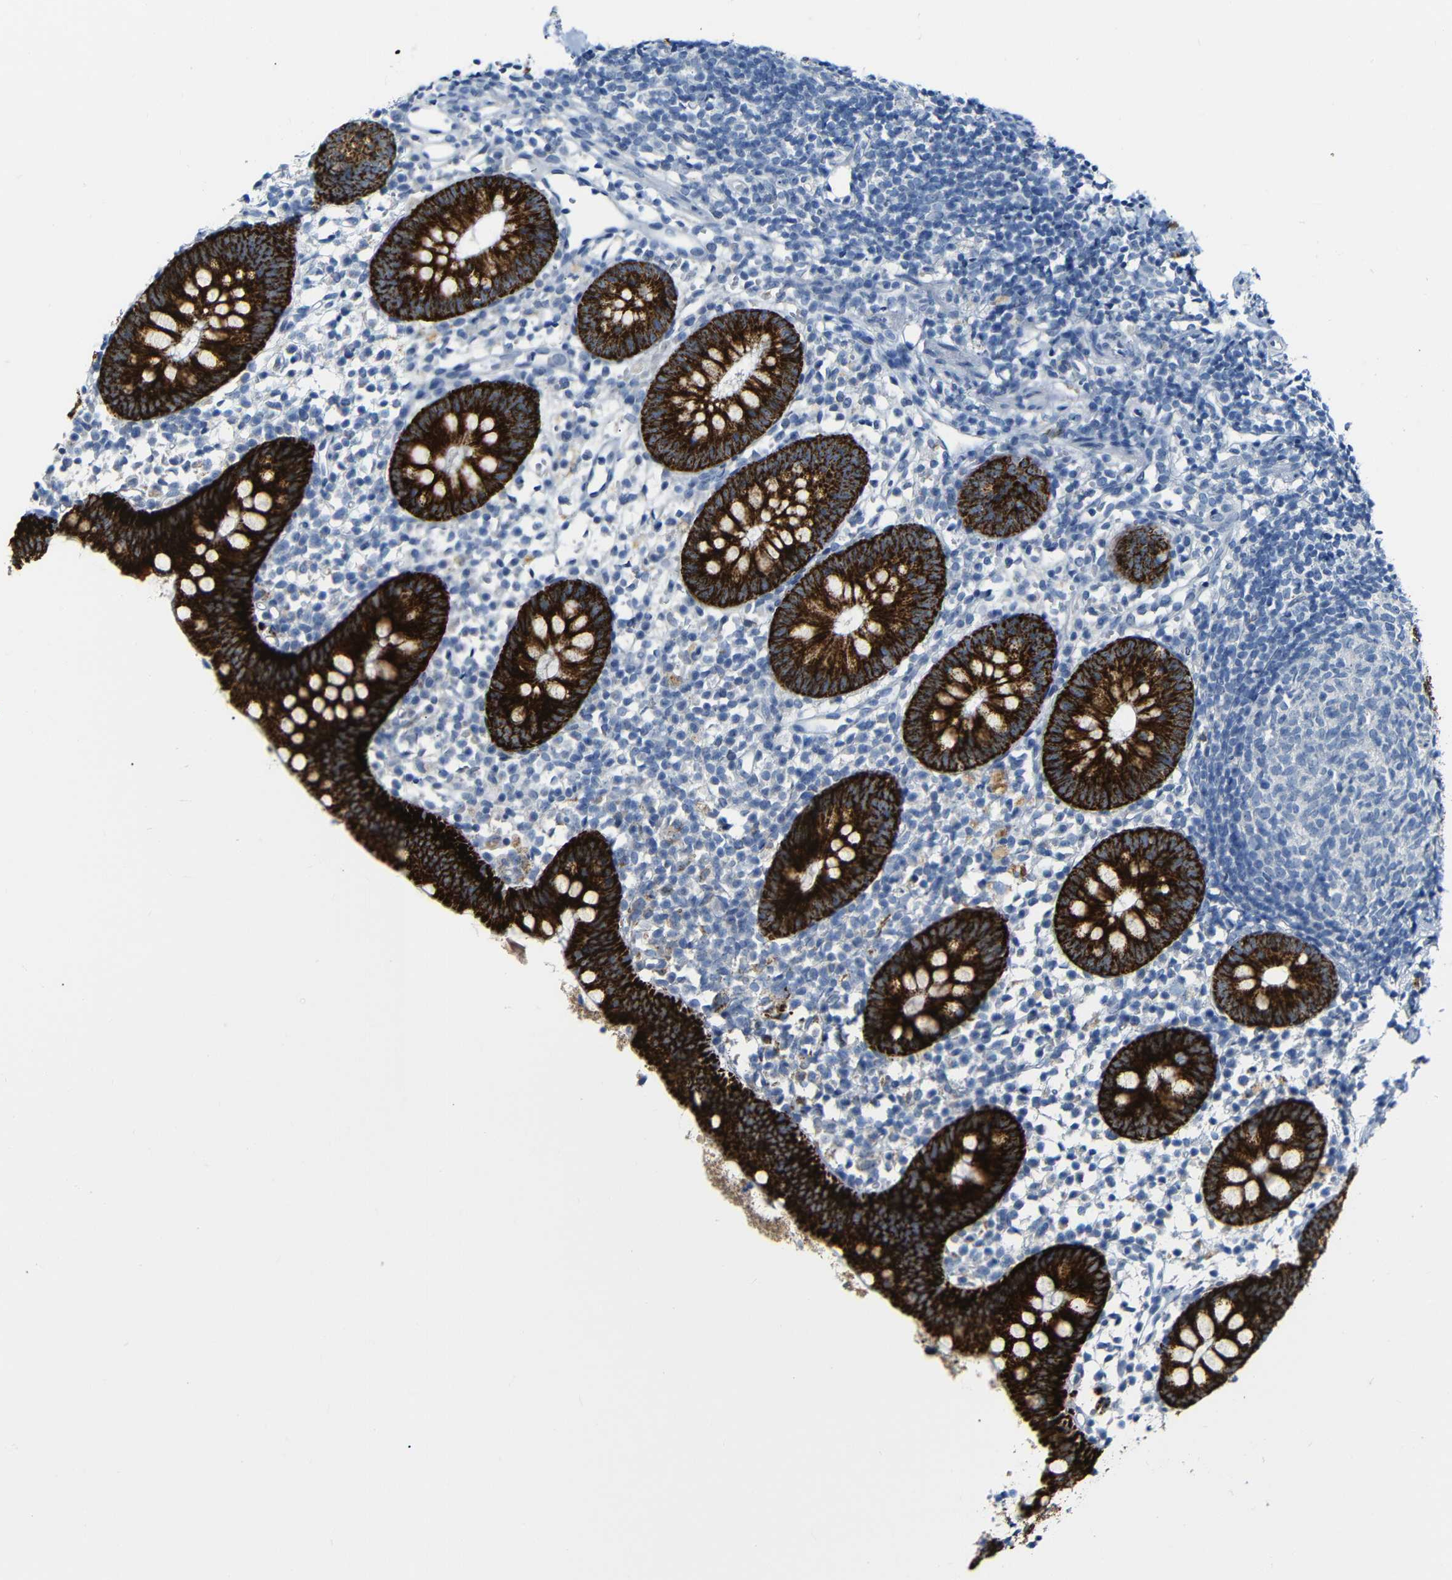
{"staining": {"intensity": "strong", "quantity": ">75%", "location": "cytoplasmic/membranous"}, "tissue": "appendix", "cell_type": "Glandular cells", "image_type": "normal", "snomed": [{"axis": "morphology", "description": "Normal tissue, NOS"}, {"axis": "topography", "description": "Appendix"}], "caption": "A brown stain labels strong cytoplasmic/membranous positivity of a protein in glandular cells of unremarkable human appendix. The staining is performed using DAB brown chromogen to label protein expression. The nuclei are counter-stained blue using hematoxylin.", "gene": "C15orf48", "patient": {"sex": "female", "age": 20}}